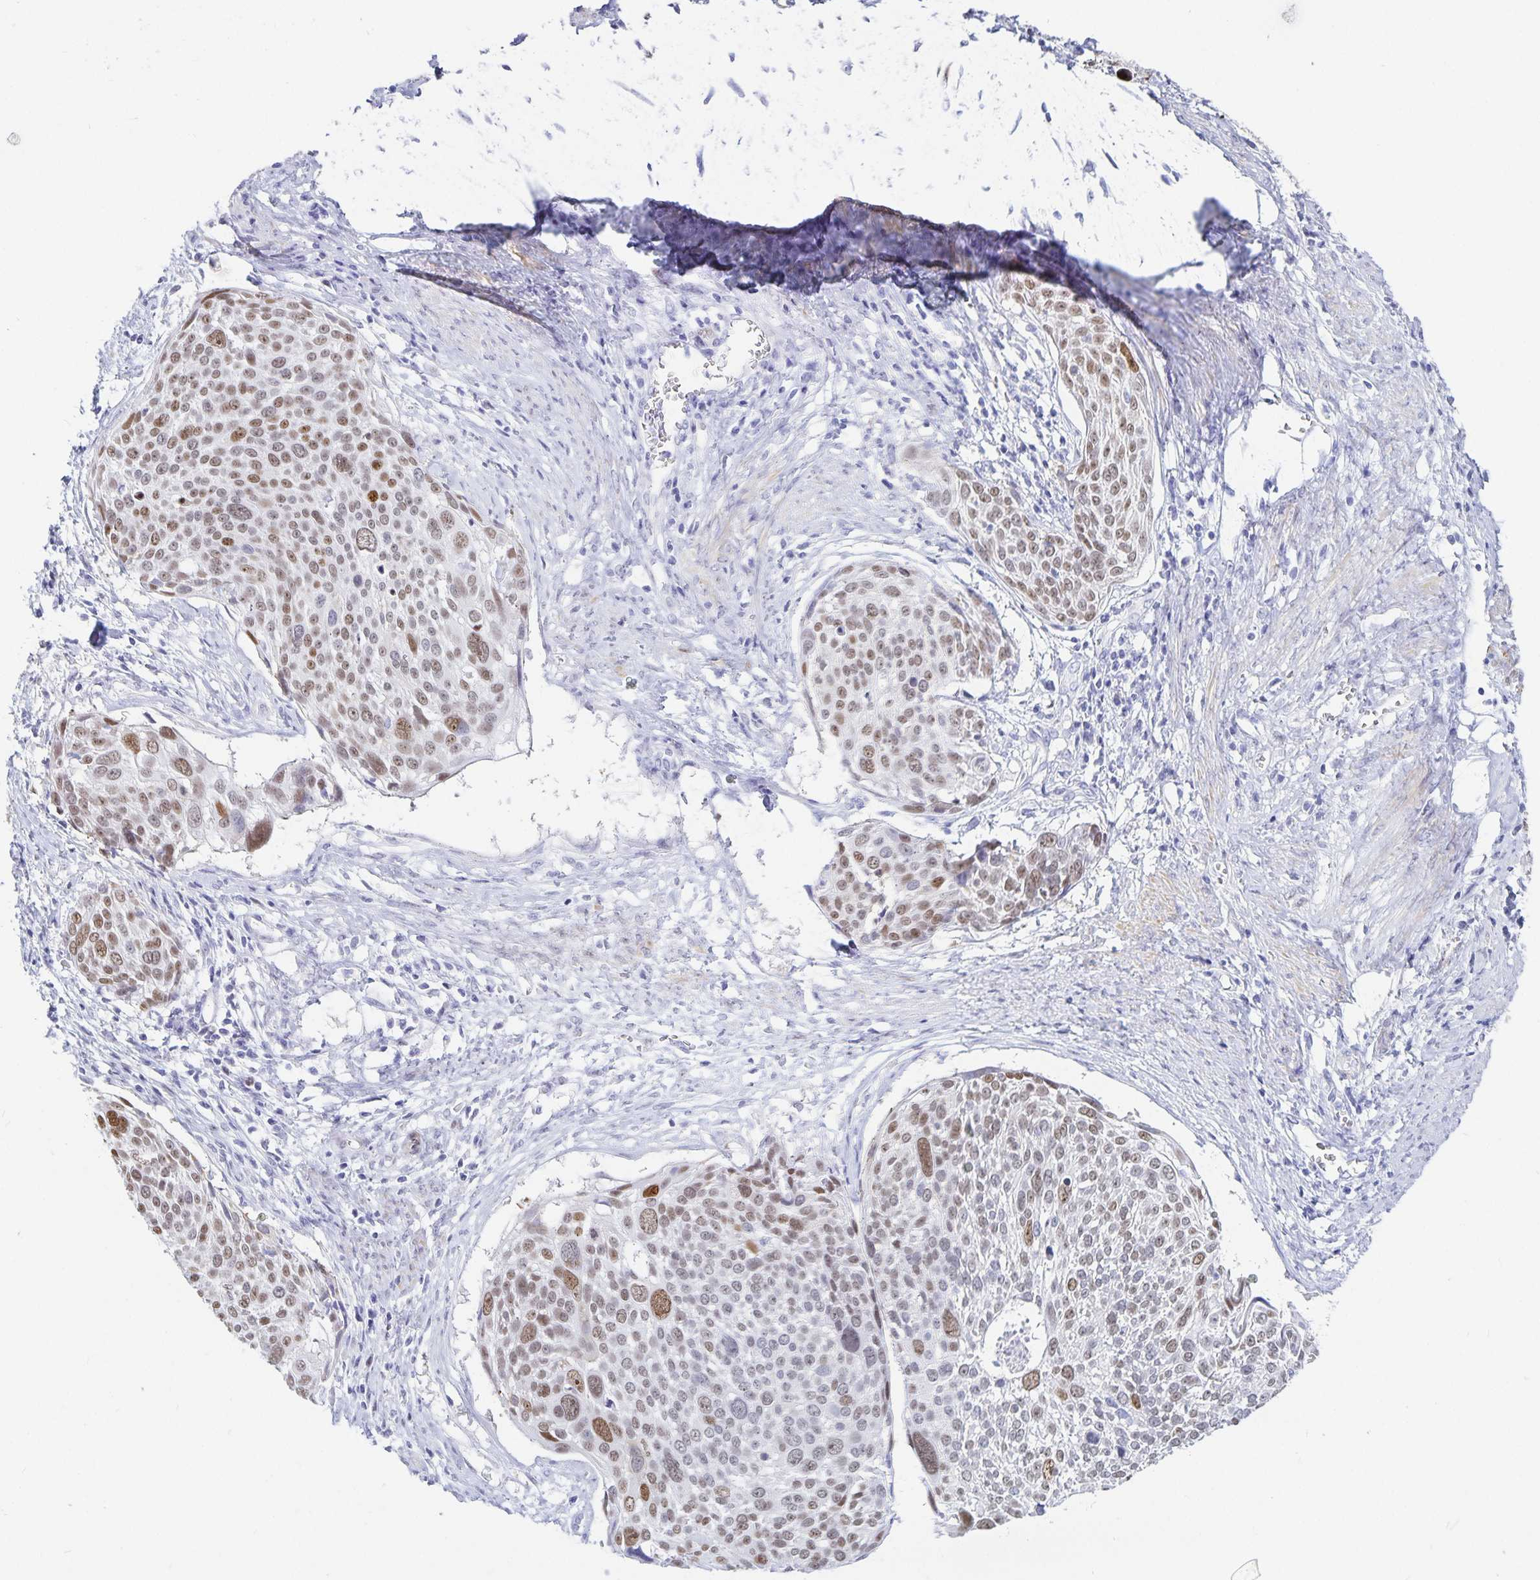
{"staining": {"intensity": "moderate", "quantity": ">75%", "location": "nuclear"}, "tissue": "cervical cancer", "cell_type": "Tumor cells", "image_type": "cancer", "snomed": [{"axis": "morphology", "description": "Squamous cell carcinoma, NOS"}, {"axis": "topography", "description": "Cervix"}], "caption": "Protein analysis of cervical cancer (squamous cell carcinoma) tissue exhibits moderate nuclear expression in approximately >75% of tumor cells.", "gene": "HMGB3", "patient": {"sex": "female", "age": 39}}